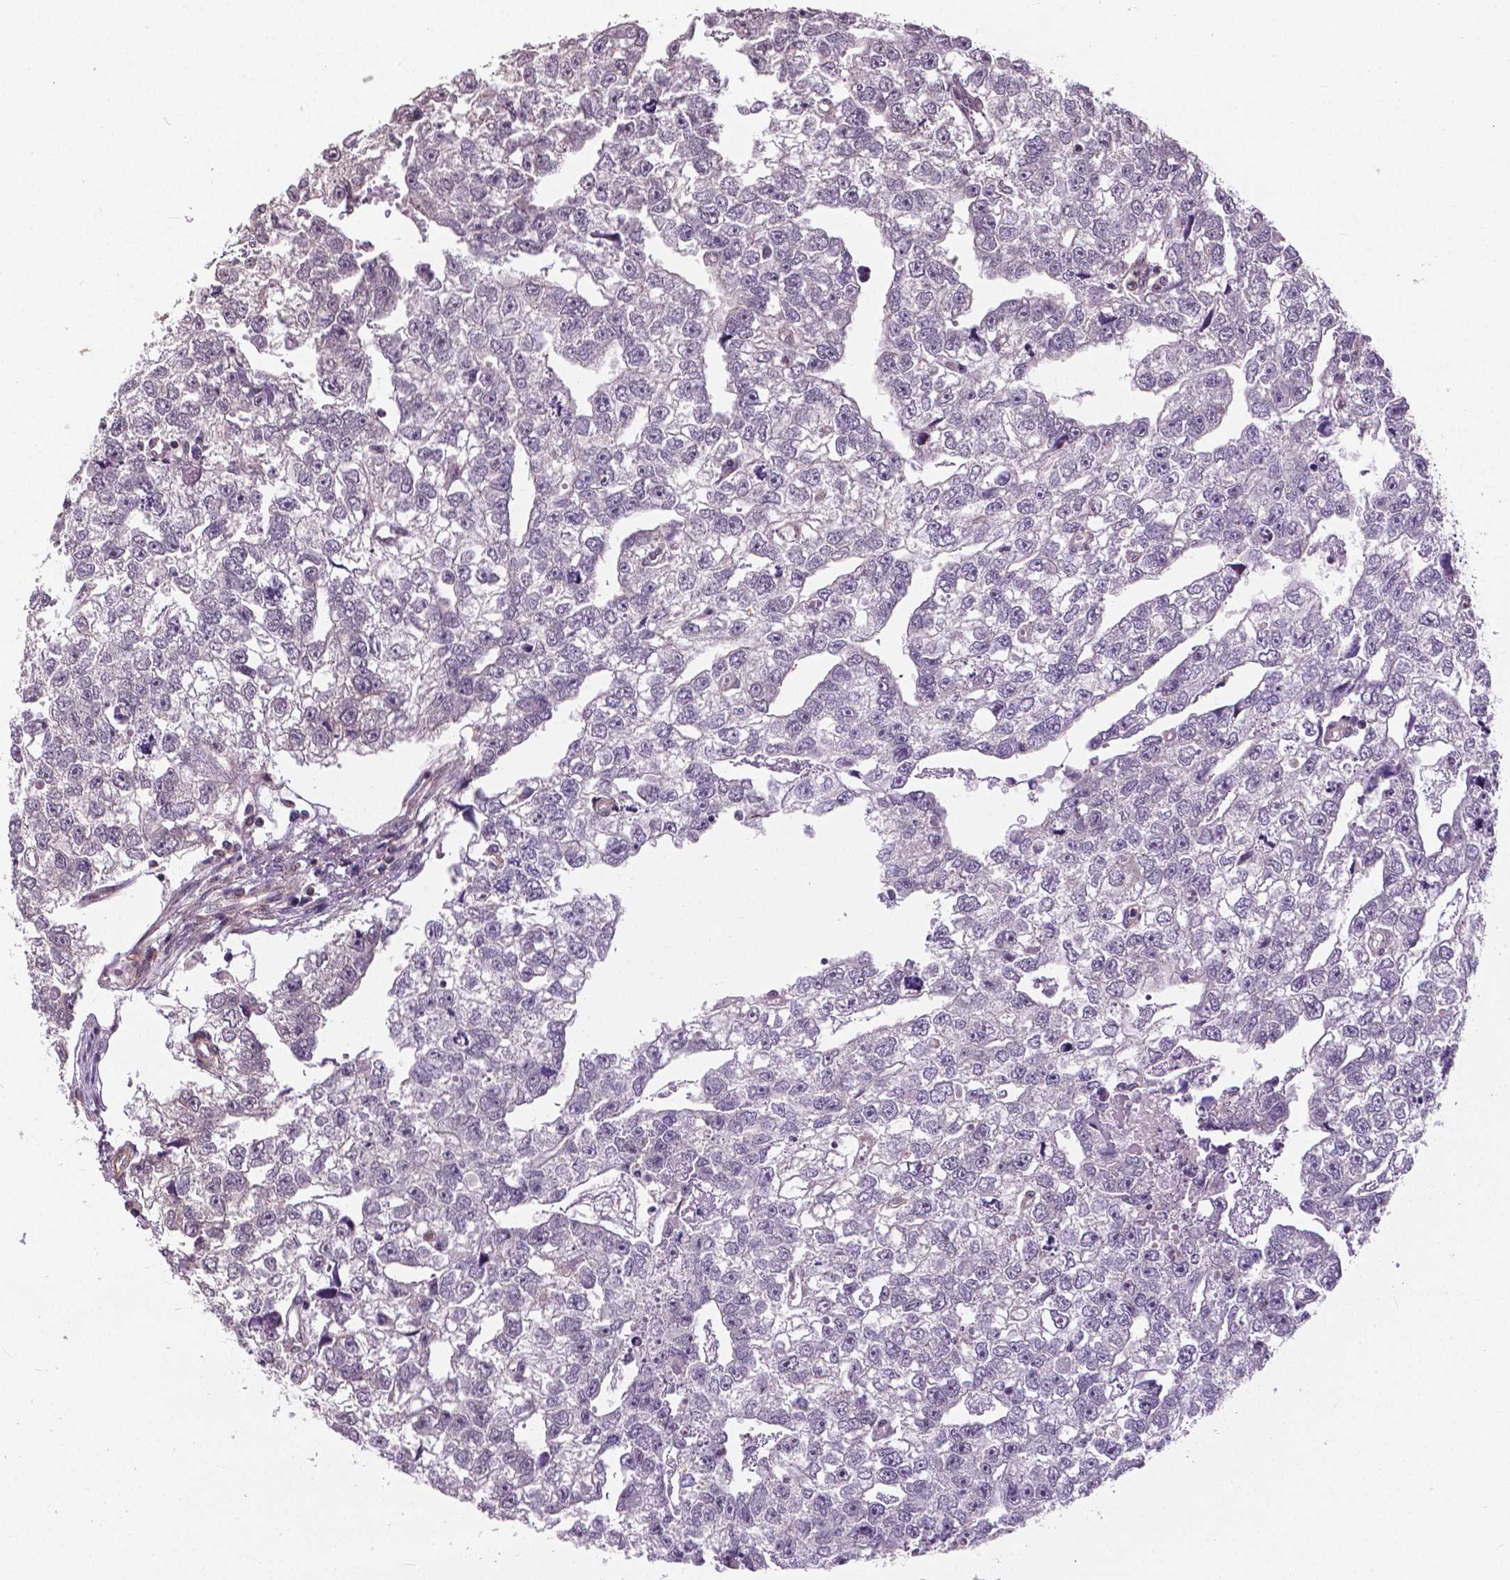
{"staining": {"intensity": "negative", "quantity": "none", "location": "none"}, "tissue": "testis cancer", "cell_type": "Tumor cells", "image_type": "cancer", "snomed": [{"axis": "morphology", "description": "Carcinoma, Embryonal, NOS"}, {"axis": "morphology", "description": "Teratoma, malignant, NOS"}, {"axis": "topography", "description": "Testis"}], "caption": "Tumor cells are negative for protein expression in human testis malignant teratoma.", "gene": "ANXA13", "patient": {"sex": "male", "age": 44}}